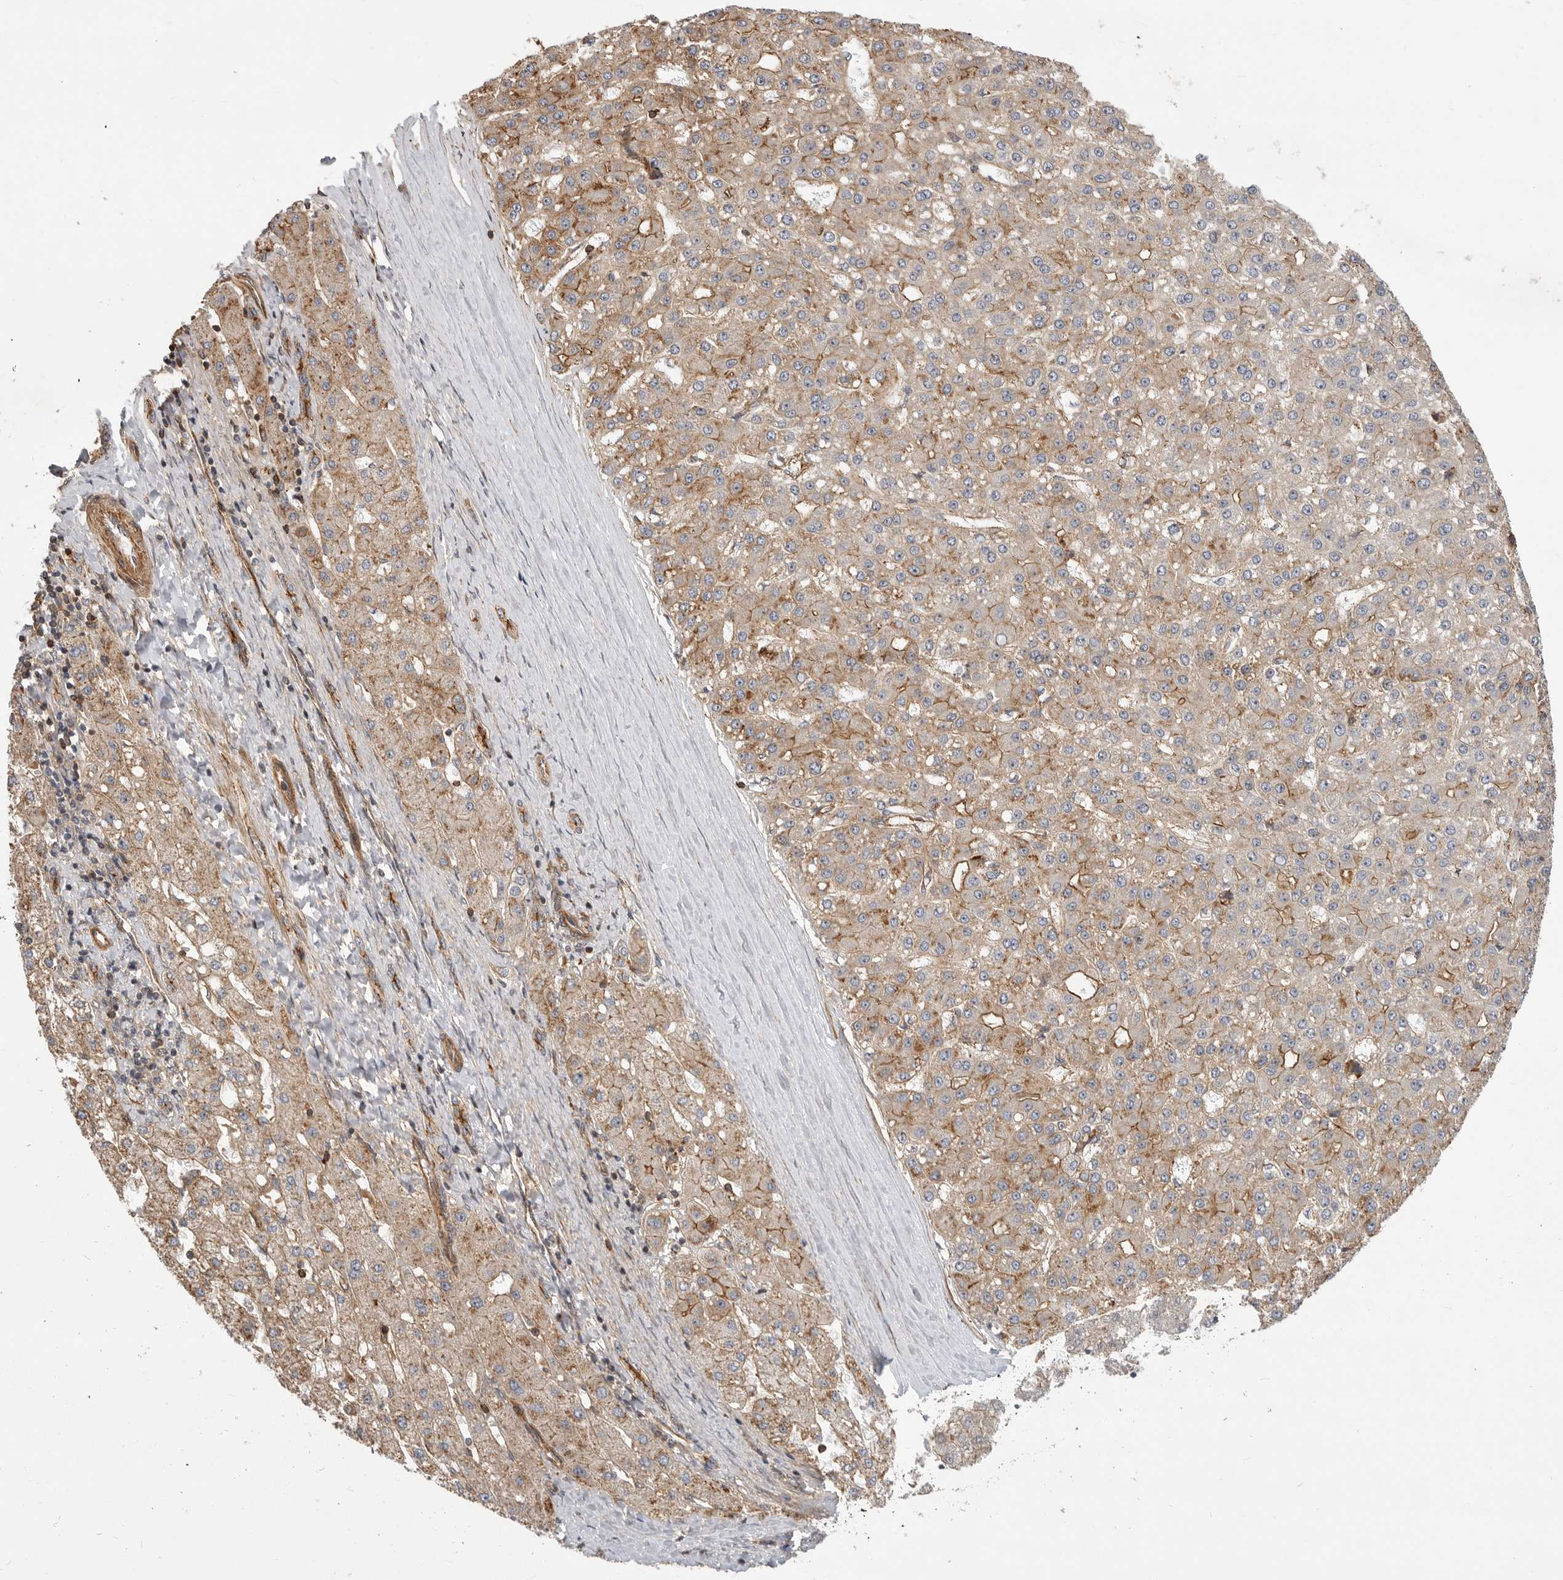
{"staining": {"intensity": "strong", "quantity": "<25%", "location": "cytoplasmic/membranous"}, "tissue": "liver cancer", "cell_type": "Tumor cells", "image_type": "cancer", "snomed": [{"axis": "morphology", "description": "Carcinoma, Hepatocellular, NOS"}, {"axis": "topography", "description": "Liver"}], "caption": "Liver cancer stained with a protein marker exhibits strong staining in tumor cells.", "gene": "GPATCH2", "patient": {"sex": "male", "age": 67}}